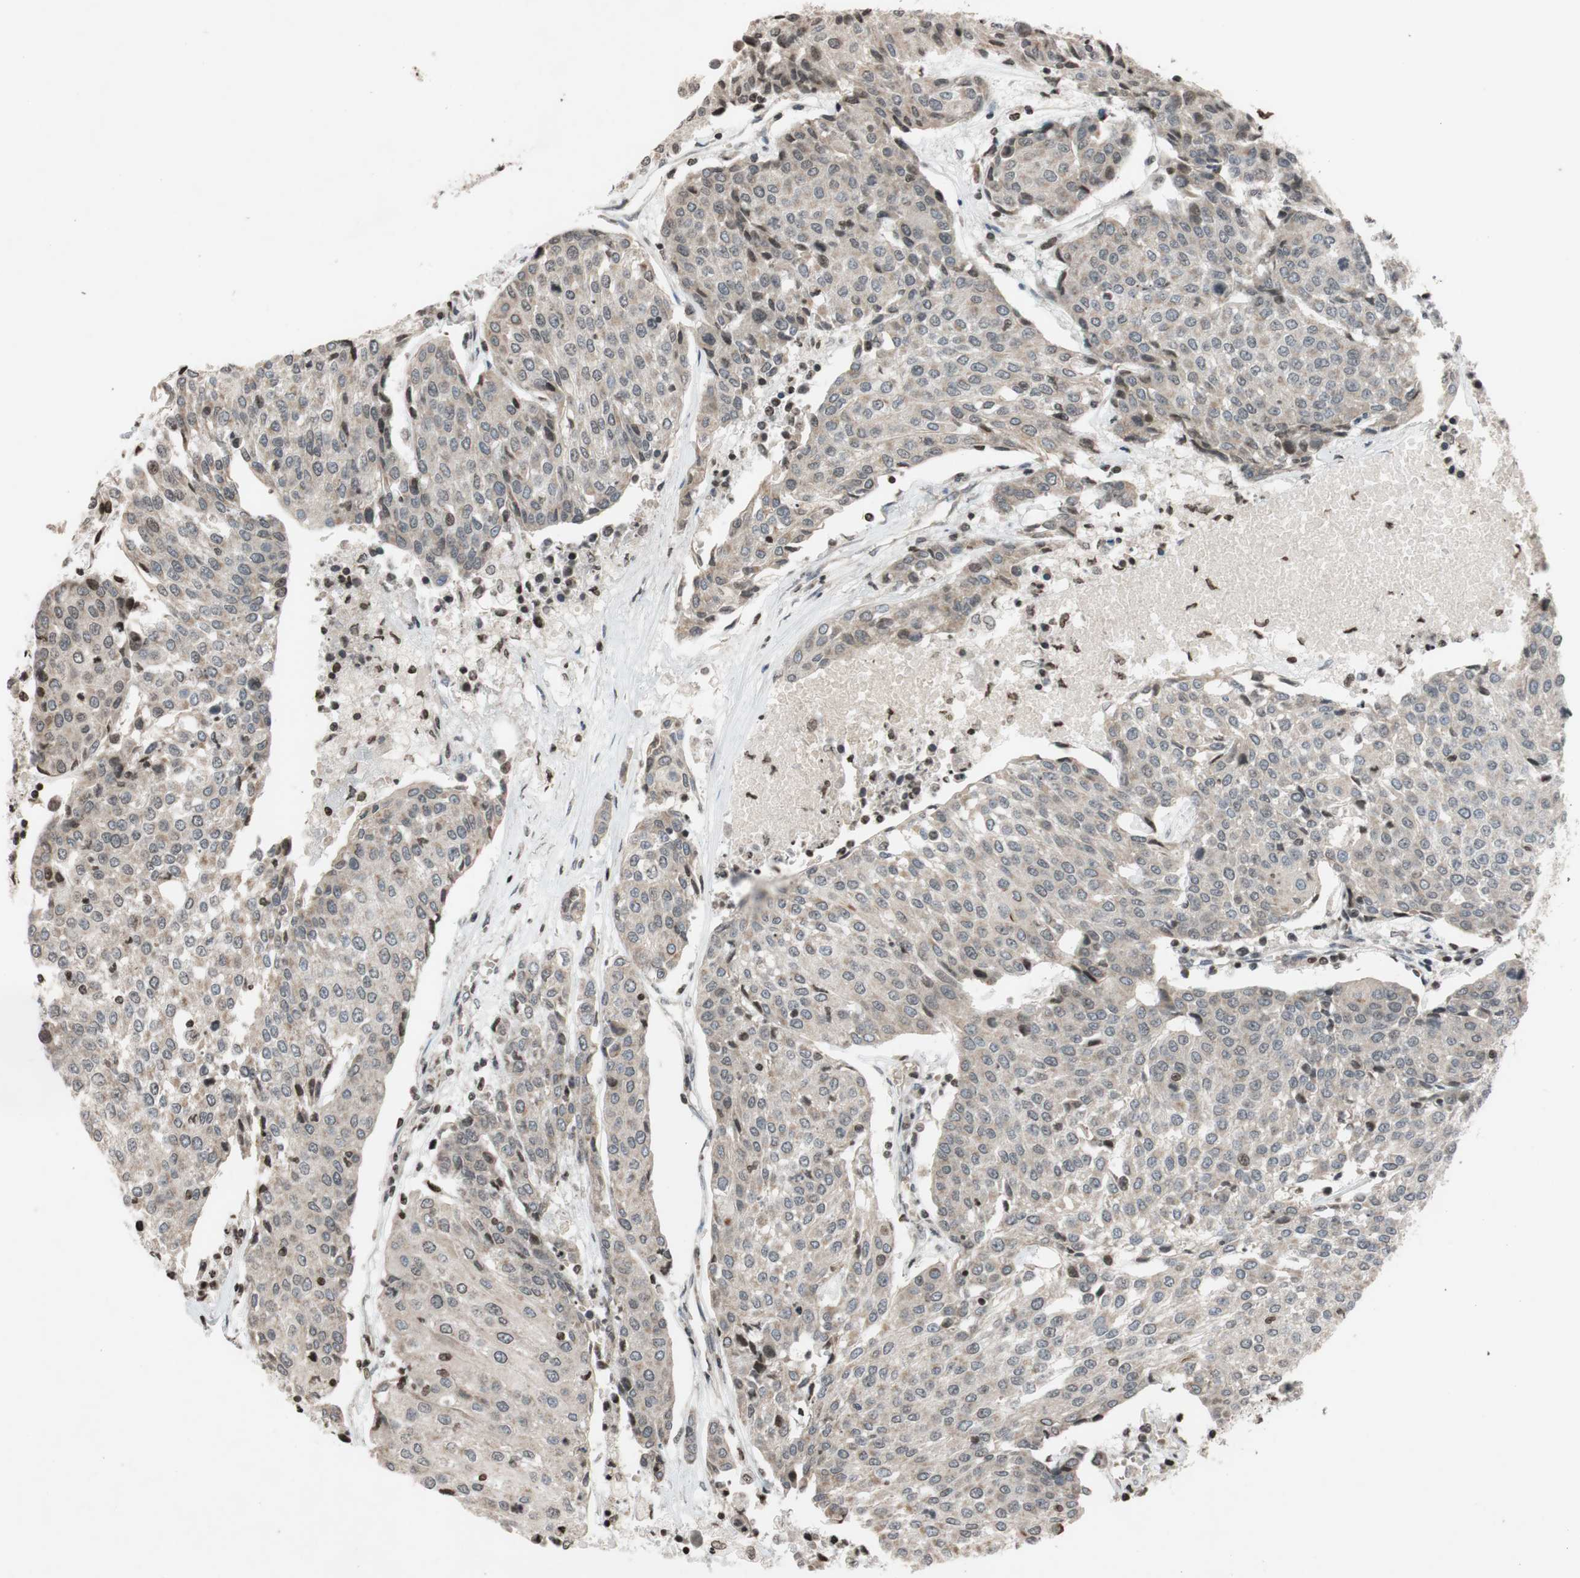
{"staining": {"intensity": "moderate", "quantity": "<25%", "location": "cytoplasmic/membranous,nuclear"}, "tissue": "urothelial cancer", "cell_type": "Tumor cells", "image_type": "cancer", "snomed": [{"axis": "morphology", "description": "Urothelial carcinoma, High grade"}, {"axis": "topography", "description": "Urinary bladder"}], "caption": "Immunohistochemistry (IHC) (DAB (3,3'-diaminobenzidine)) staining of human urothelial cancer demonstrates moderate cytoplasmic/membranous and nuclear protein expression in about <25% of tumor cells.", "gene": "MCM6", "patient": {"sex": "female", "age": 85}}